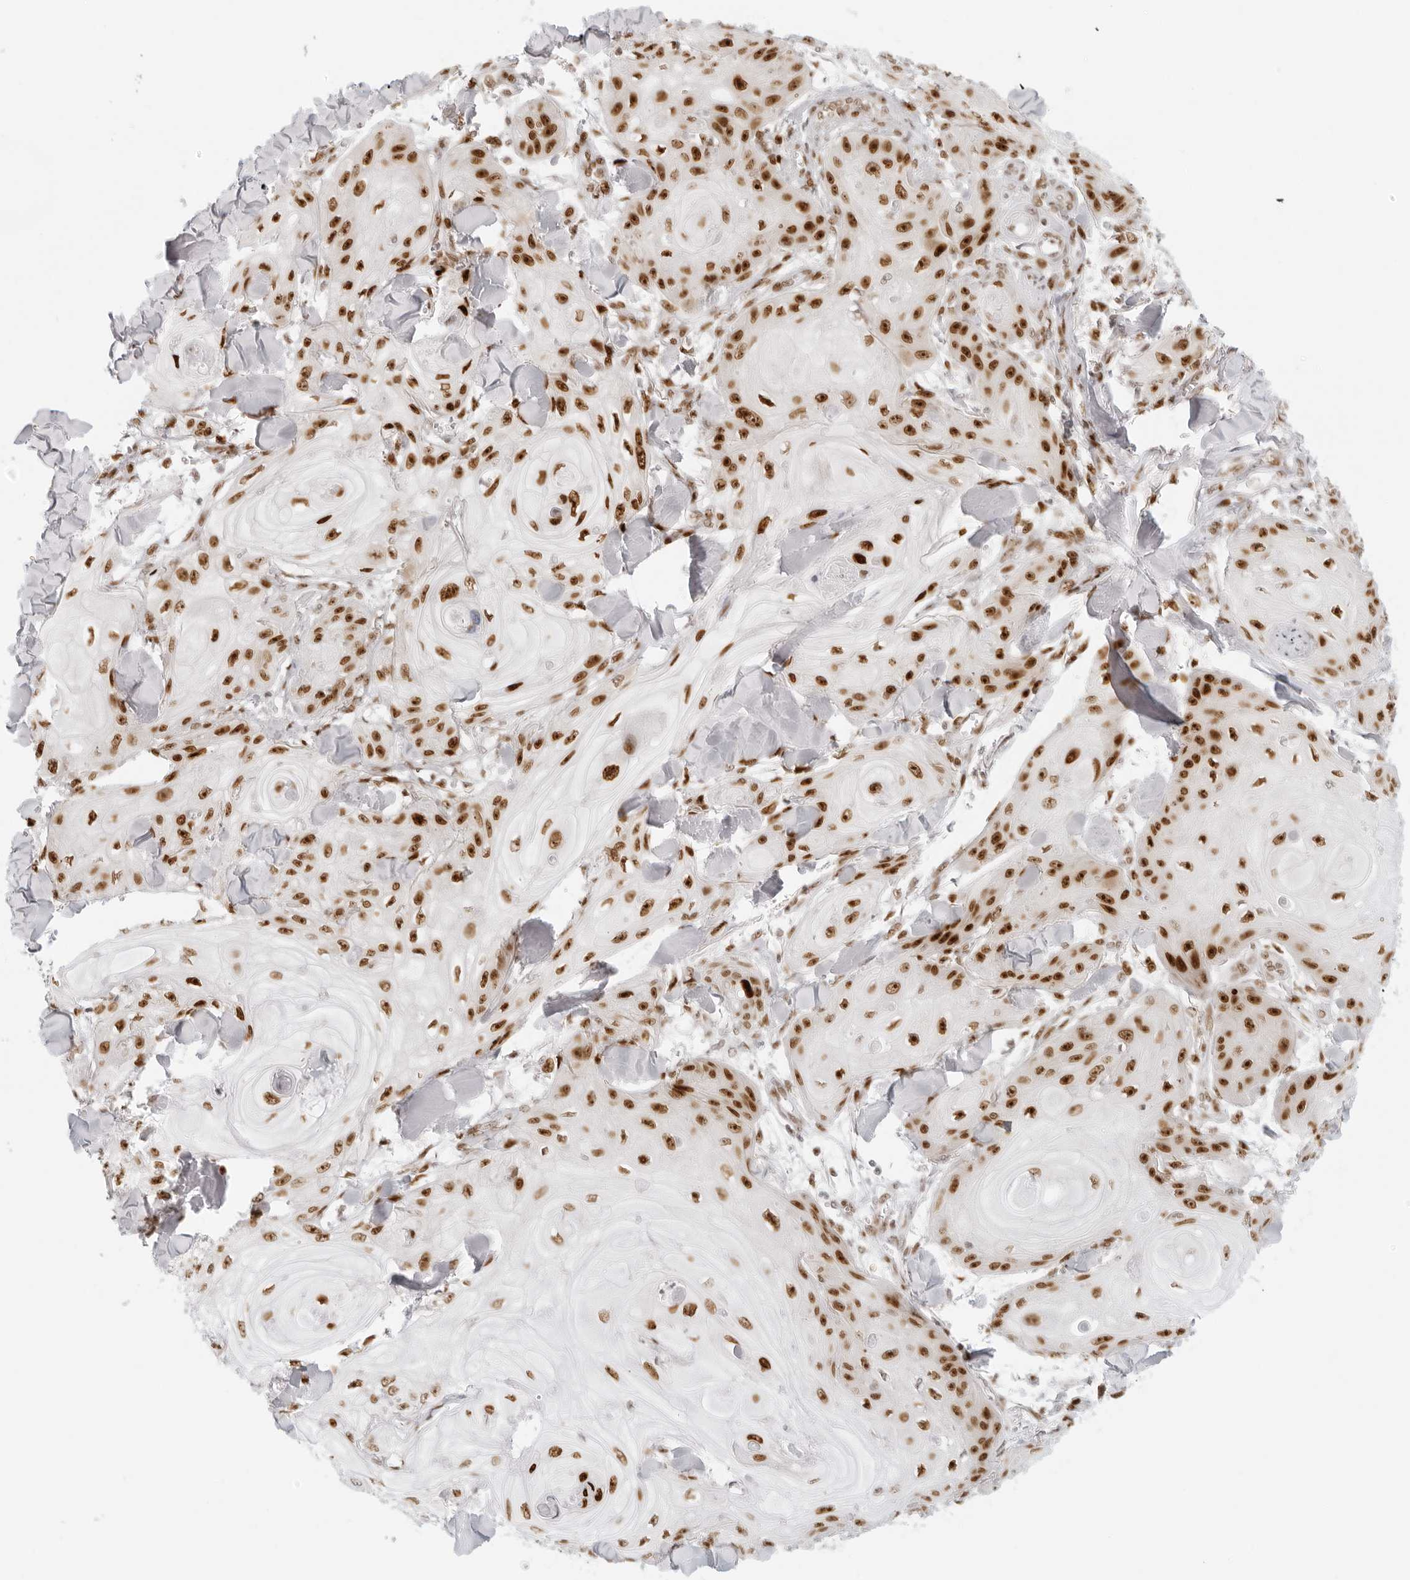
{"staining": {"intensity": "strong", "quantity": ">75%", "location": "nuclear"}, "tissue": "skin cancer", "cell_type": "Tumor cells", "image_type": "cancer", "snomed": [{"axis": "morphology", "description": "Squamous cell carcinoma, NOS"}, {"axis": "topography", "description": "Skin"}], "caption": "There is high levels of strong nuclear staining in tumor cells of skin cancer, as demonstrated by immunohistochemical staining (brown color).", "gene": "RCC1", "patient": {"sex": "male", "age": 74}}